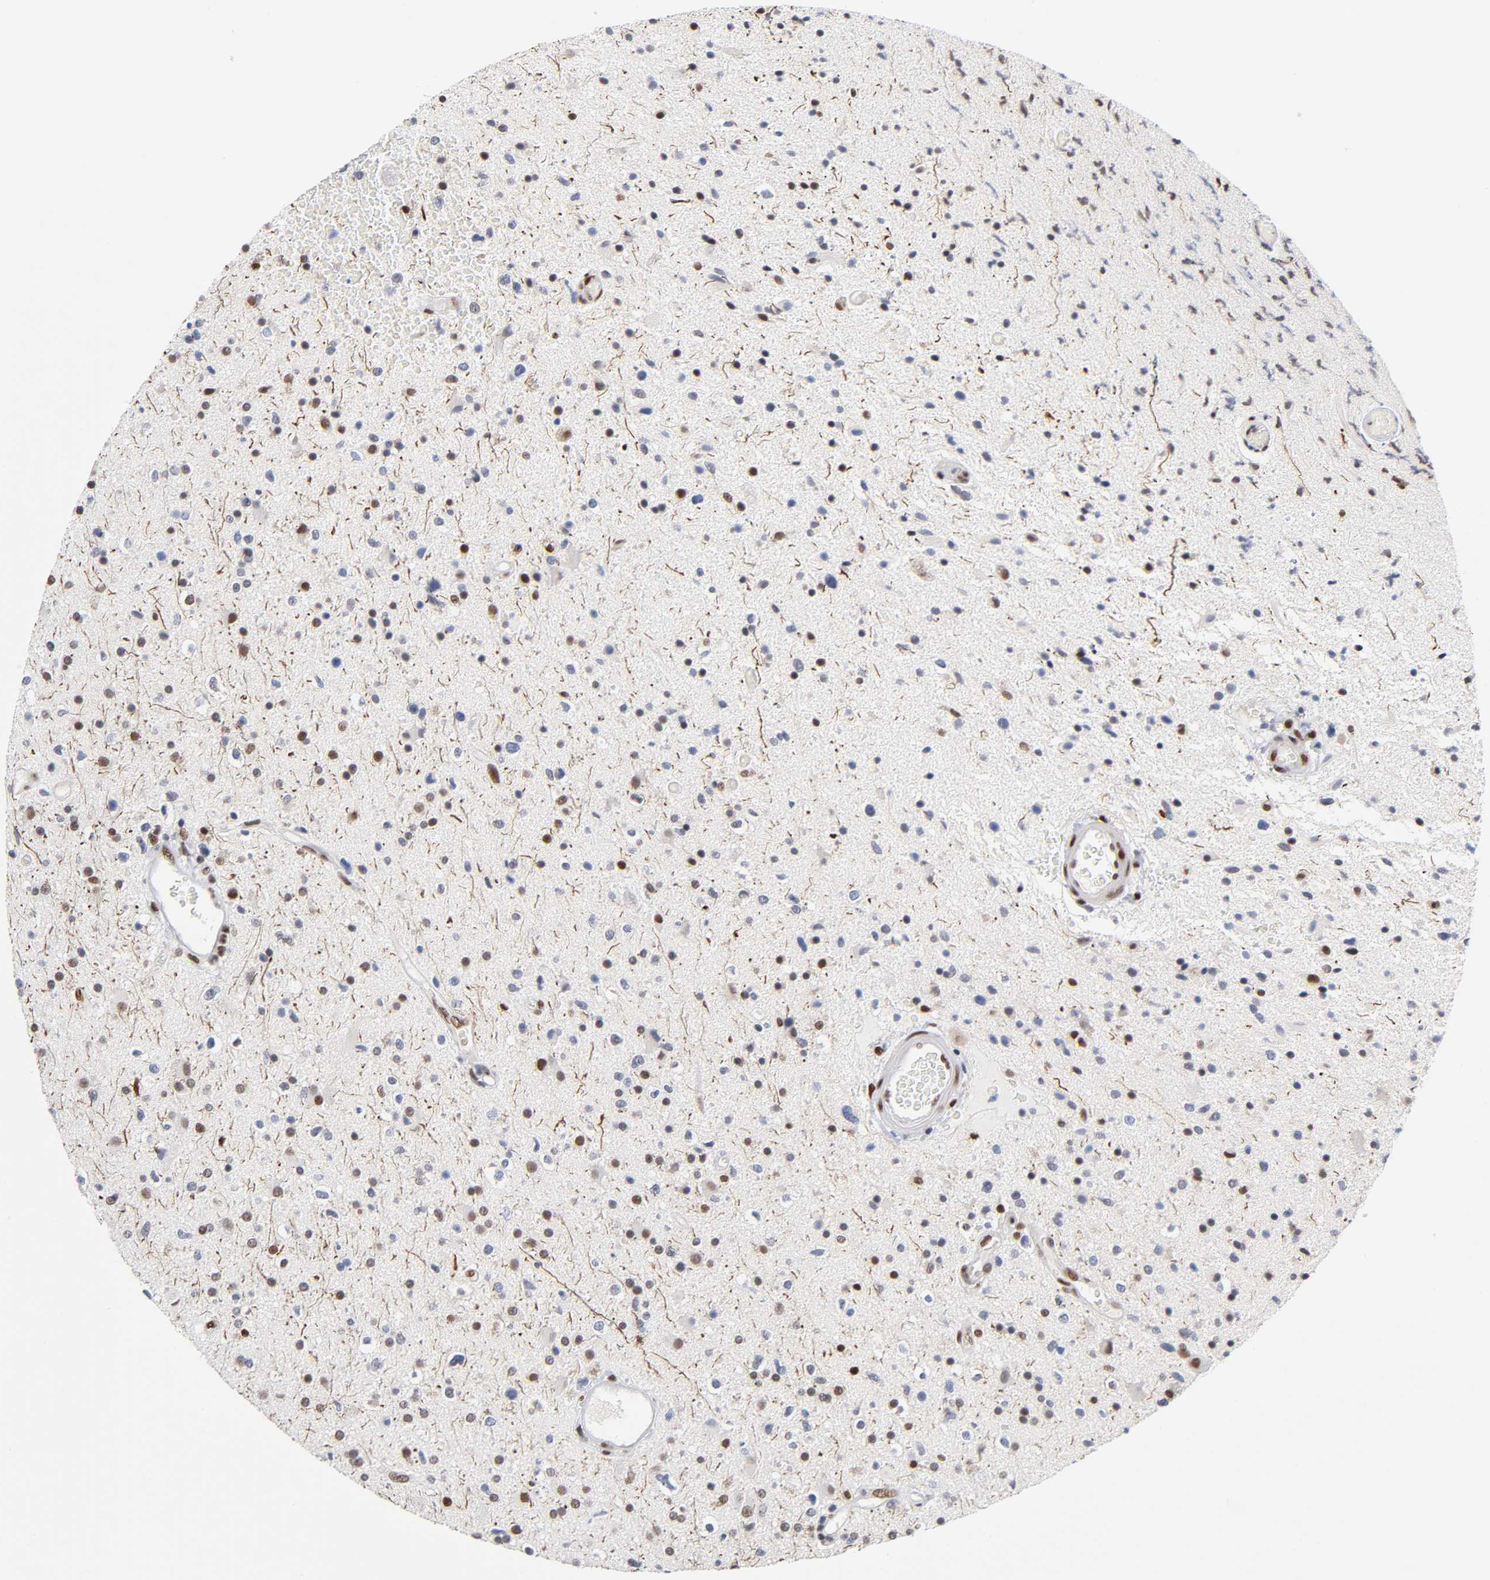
{"staining": {"intensity": "strong", "quantity": "25%-75%", "location": "nuclear"}, "tissue": "glioma", "cell_type": "Tumor cells", "image_type": "cancer", "snomed": [{"axis": "morphology", "description": "Glioma, malignant, High grade"}, {"axis": "topography", "description": "Brain"}], "caption": "High-grade glioma (malignant) tissue exhibits strong nuclear positivity in approximately 25%-75% of tumor cells, visualized by immunohistochemistry. (Stains: DAB in brown, nuclei in blue, Microscopy: brightfield microscopy at high magnification).", "gene": "NR3C1", "patient": {"sex": "male", "age": 33}}